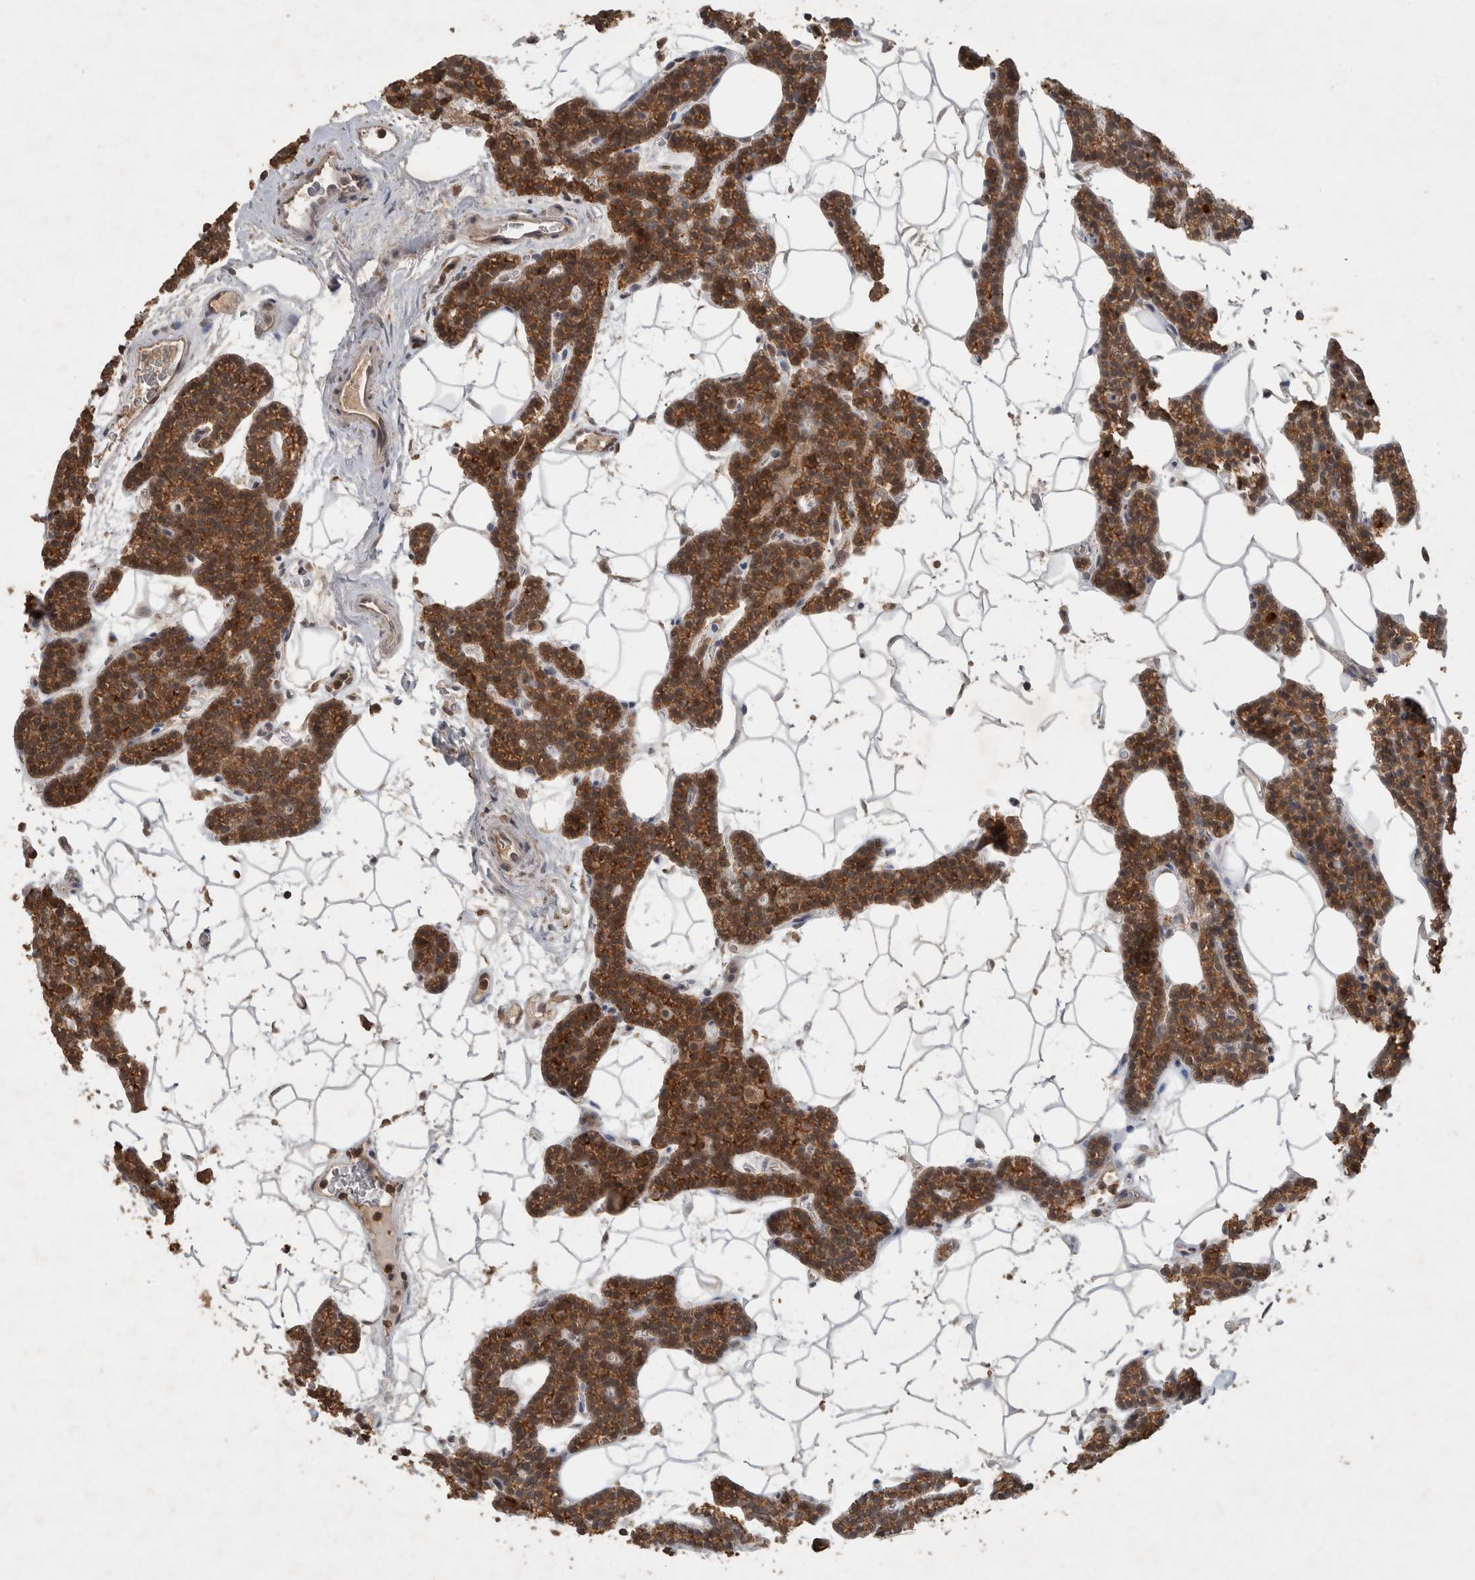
{"staining": {"intensity": "strong", "quantity": ">75%", "location": "cytoplasmic/membranous"}, "tissue": "parathyroid gland", "cell_type": "Glandular cells", "image_type": "normal", "snomed": [{"axis": "morphology", "description": "Normal tissue, NOS"}, {"axis": "topography", "description": "Parathyroid gland"}], "caption": "Benign parathyroid gland was stained to show a protein in brown. There is high levels of strong cytoplasmic/membranous staining in about >75% of glandular cells. Nuclei are stained in blue.", "gene": "OTUD7B", "patient": {"sex": "male", "age": 42}}